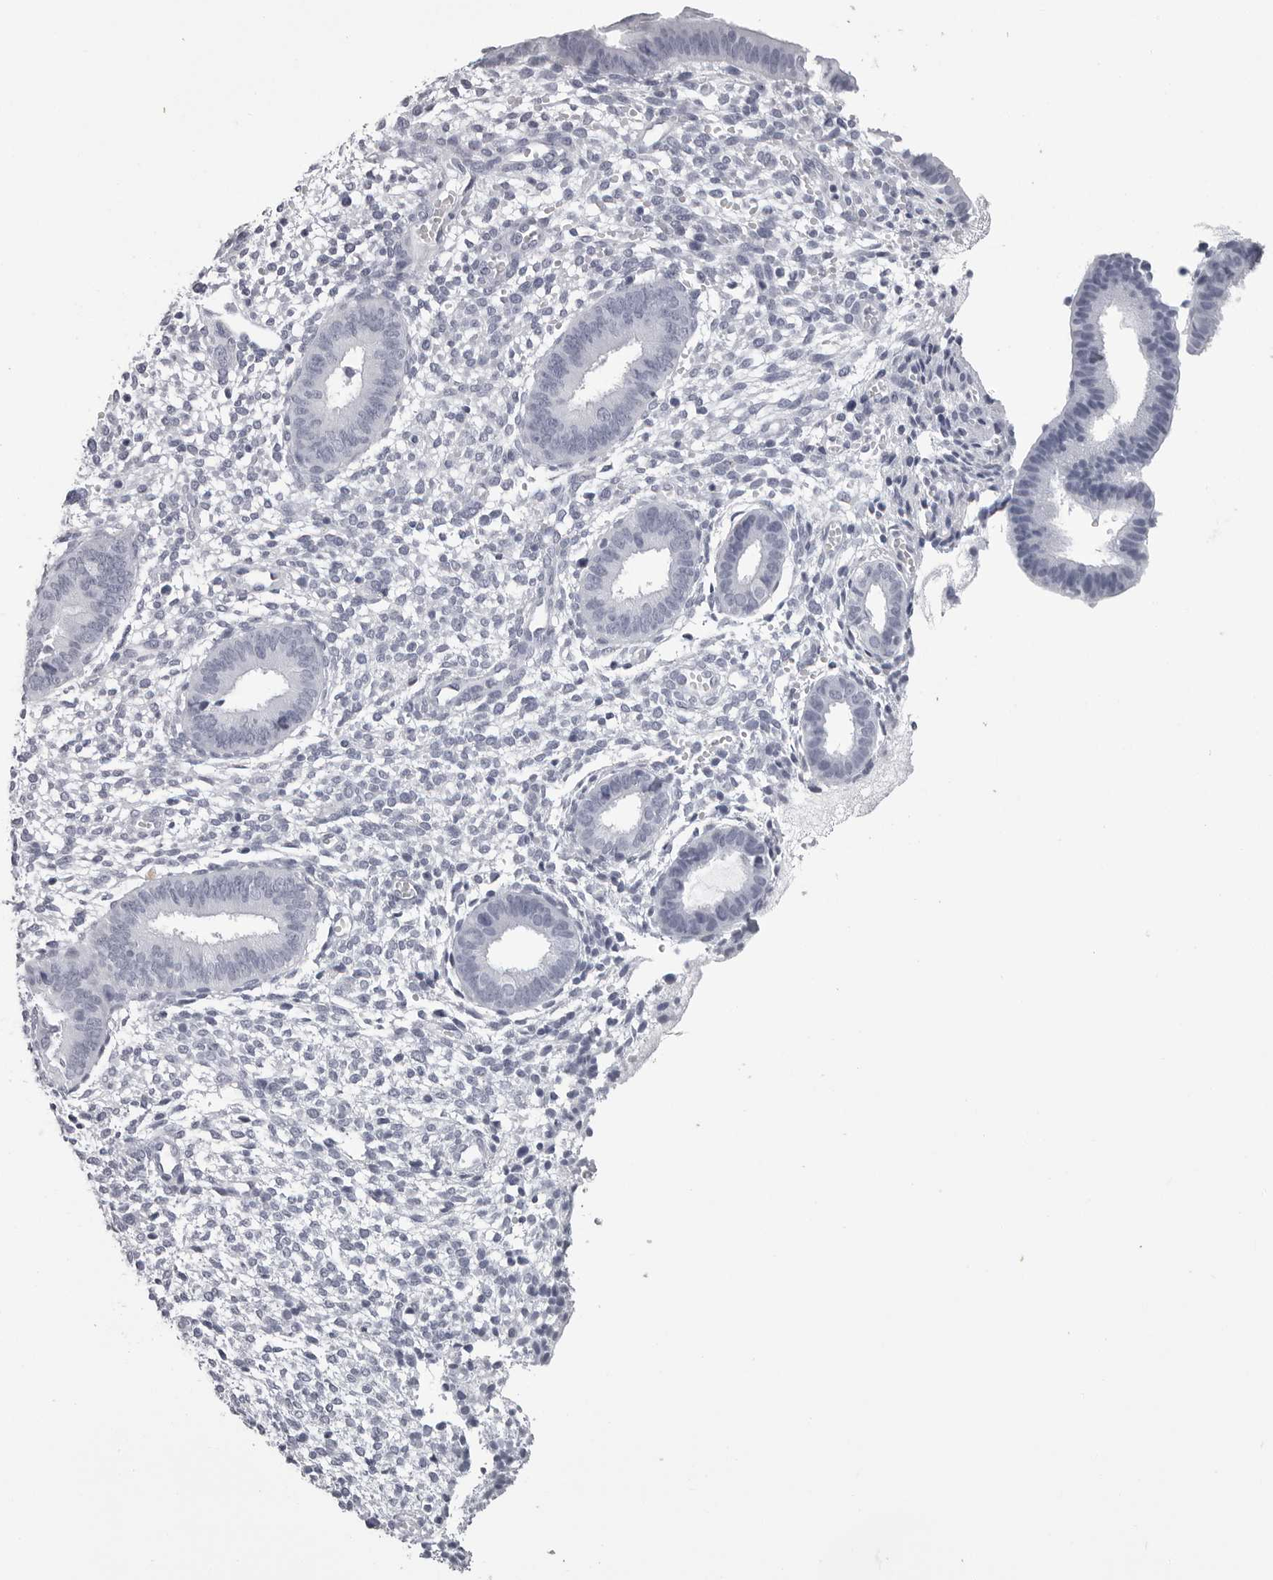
{"staining": {"intensity": "negative", "quantity": "none", "location": "none"}, "tissue": "endometrium", "cell_type": "Cells in endometrial stroma", "image_type": "normal", "snomed": [{"axis": "morphology", "description": "Normal tissue, NOS"}, {"axis": "topography", "description": "Endometrium"}], "caption": "Normal endometrium was stained to show a protein in brown. There is no significant staining in cells in endometrial stroma.", "gene": "BPIFA1", "patient": {"sex": "female", "age": 46}}